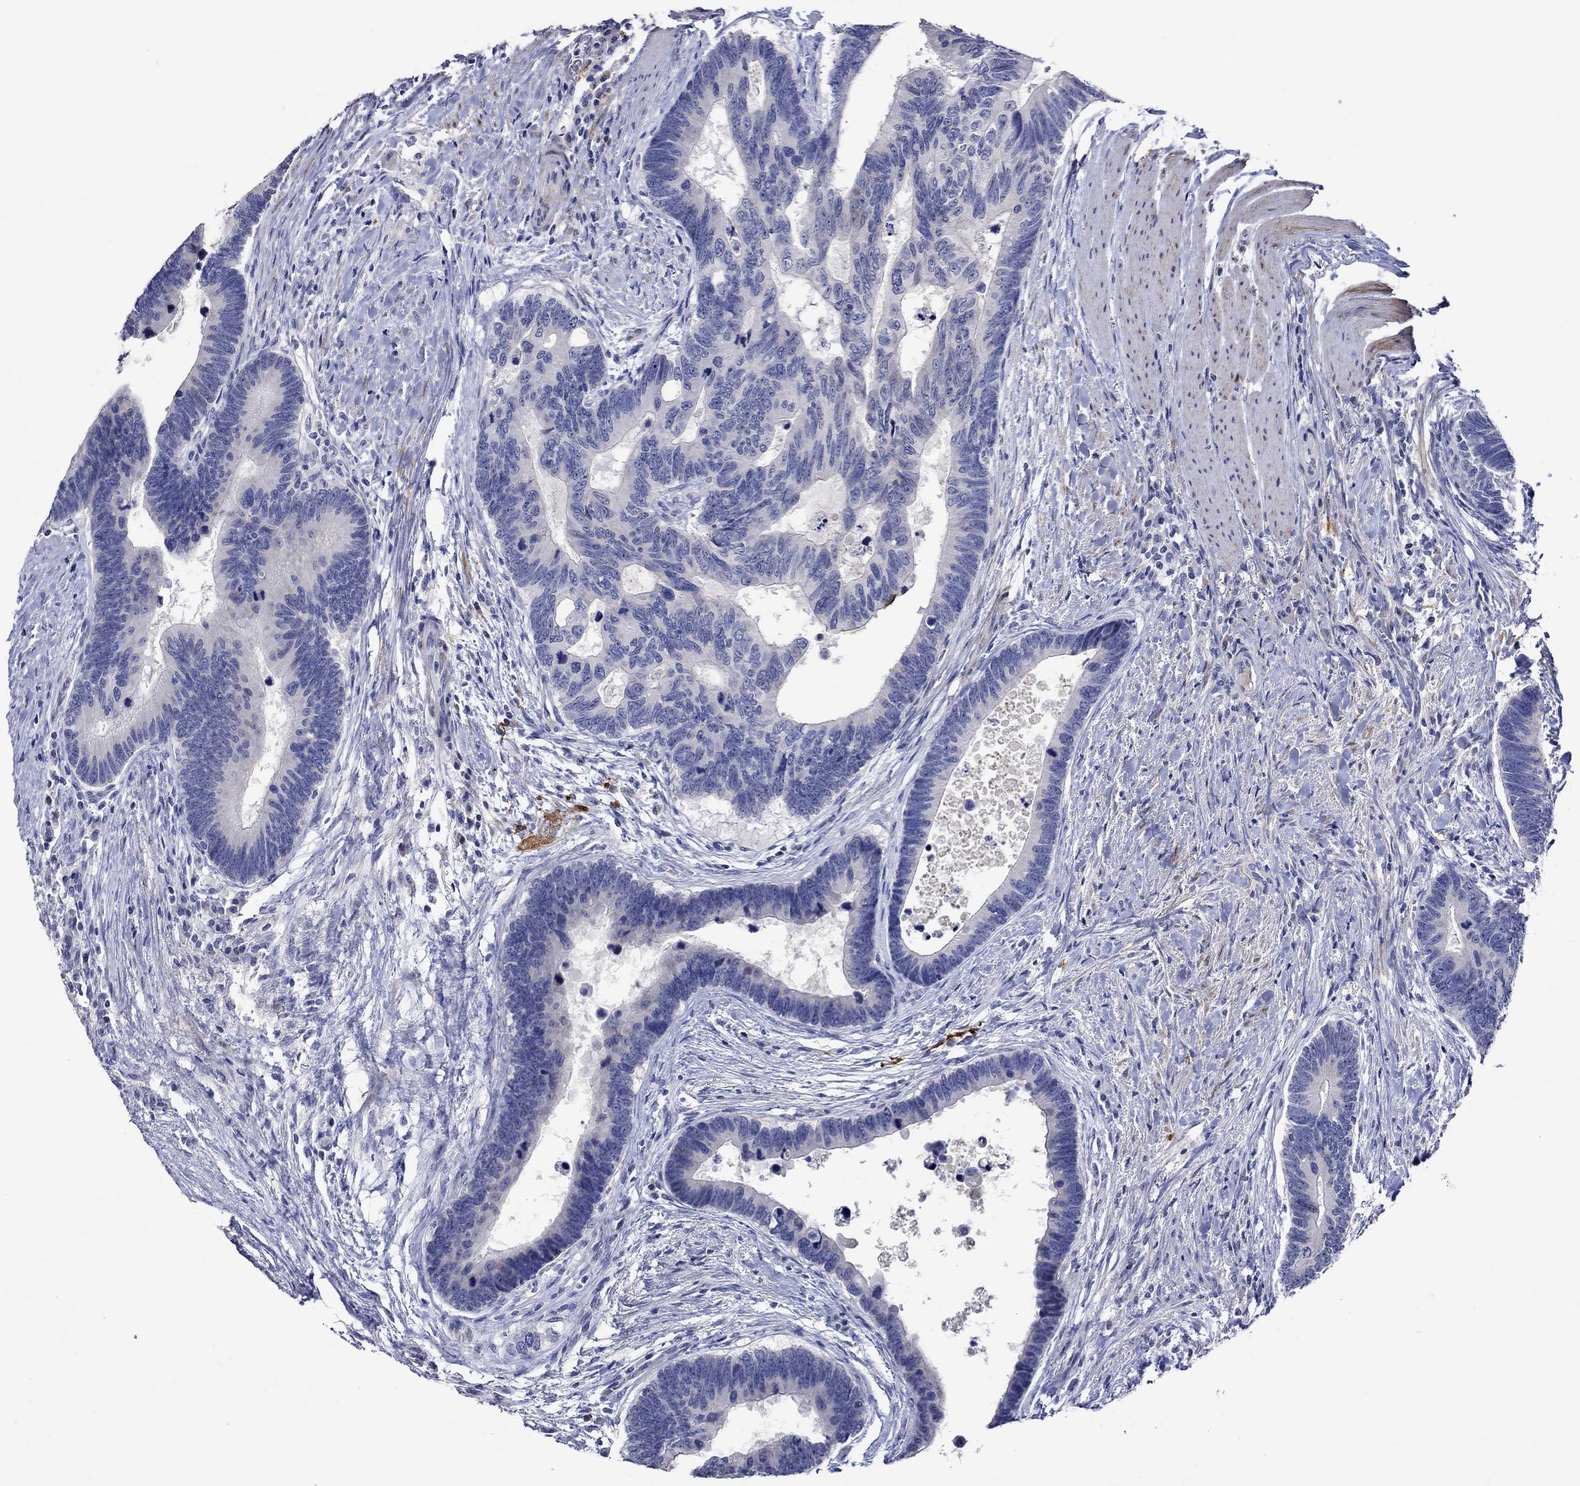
{"staining": {"intensity": "negative", "quantity": "none", "location": "none"}, "tissue": "colorectal cancer", "cell_type": "Tumor cells", "image_type": "cancer", "snomed": [{"axis": "morphology", "description": "Adenocarcinoma, NOS"}, {"axis": "topography", "description": "Colon"}], "caption": "Tumor cells show no significant protein positivity in colorectal cancer.", "gene": "CRYAB", "patient": {"sex": "female", "age": 77}}